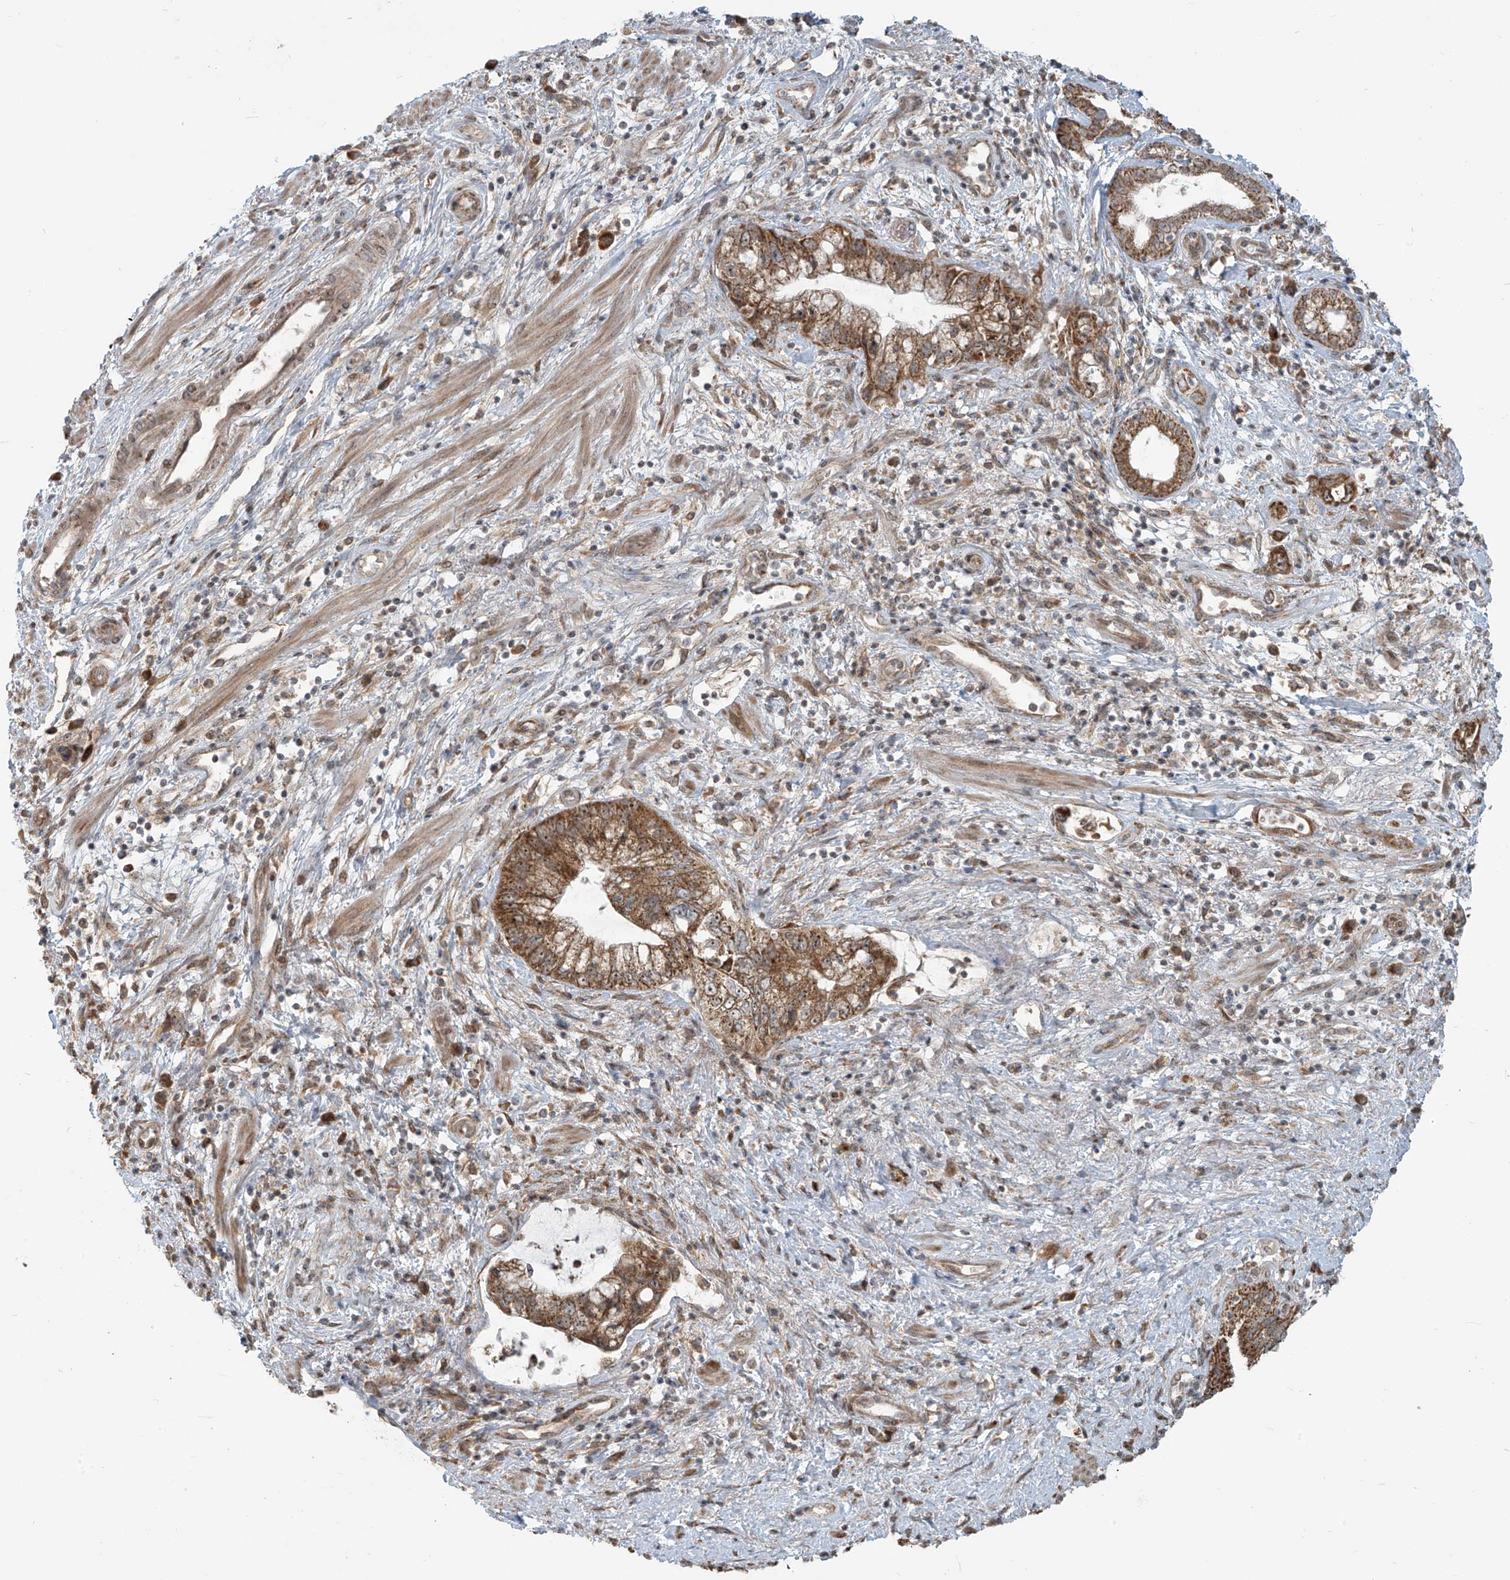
{"staining": {"intensity": "moderate", "quantity": ">75%", "location": "cytoplasmic/membranous"}, "tissue": "pancreatic cancer", "cell_type": "Tumor cells", "image_type": "cancer", "snomed": [{"axis": "morphology", "description": "Adenocarcinoma, NOS"}, {"axis": "topography", "description": "Pancreas"}], "caption": "Immunohistochemistry (IHC) image of neoplastic tissue: human pancreatic adenocarcinoma stained using immunohistochemistry (IHC) exhibits medium levels of moderate protein expression localized specifically in the cytoplasmic/membranous of tumor cells, appearing as a cytoplasmic/membranous brown color.", "gene": "KATNIP", "patient": {"sex": "female", "age": 73}}